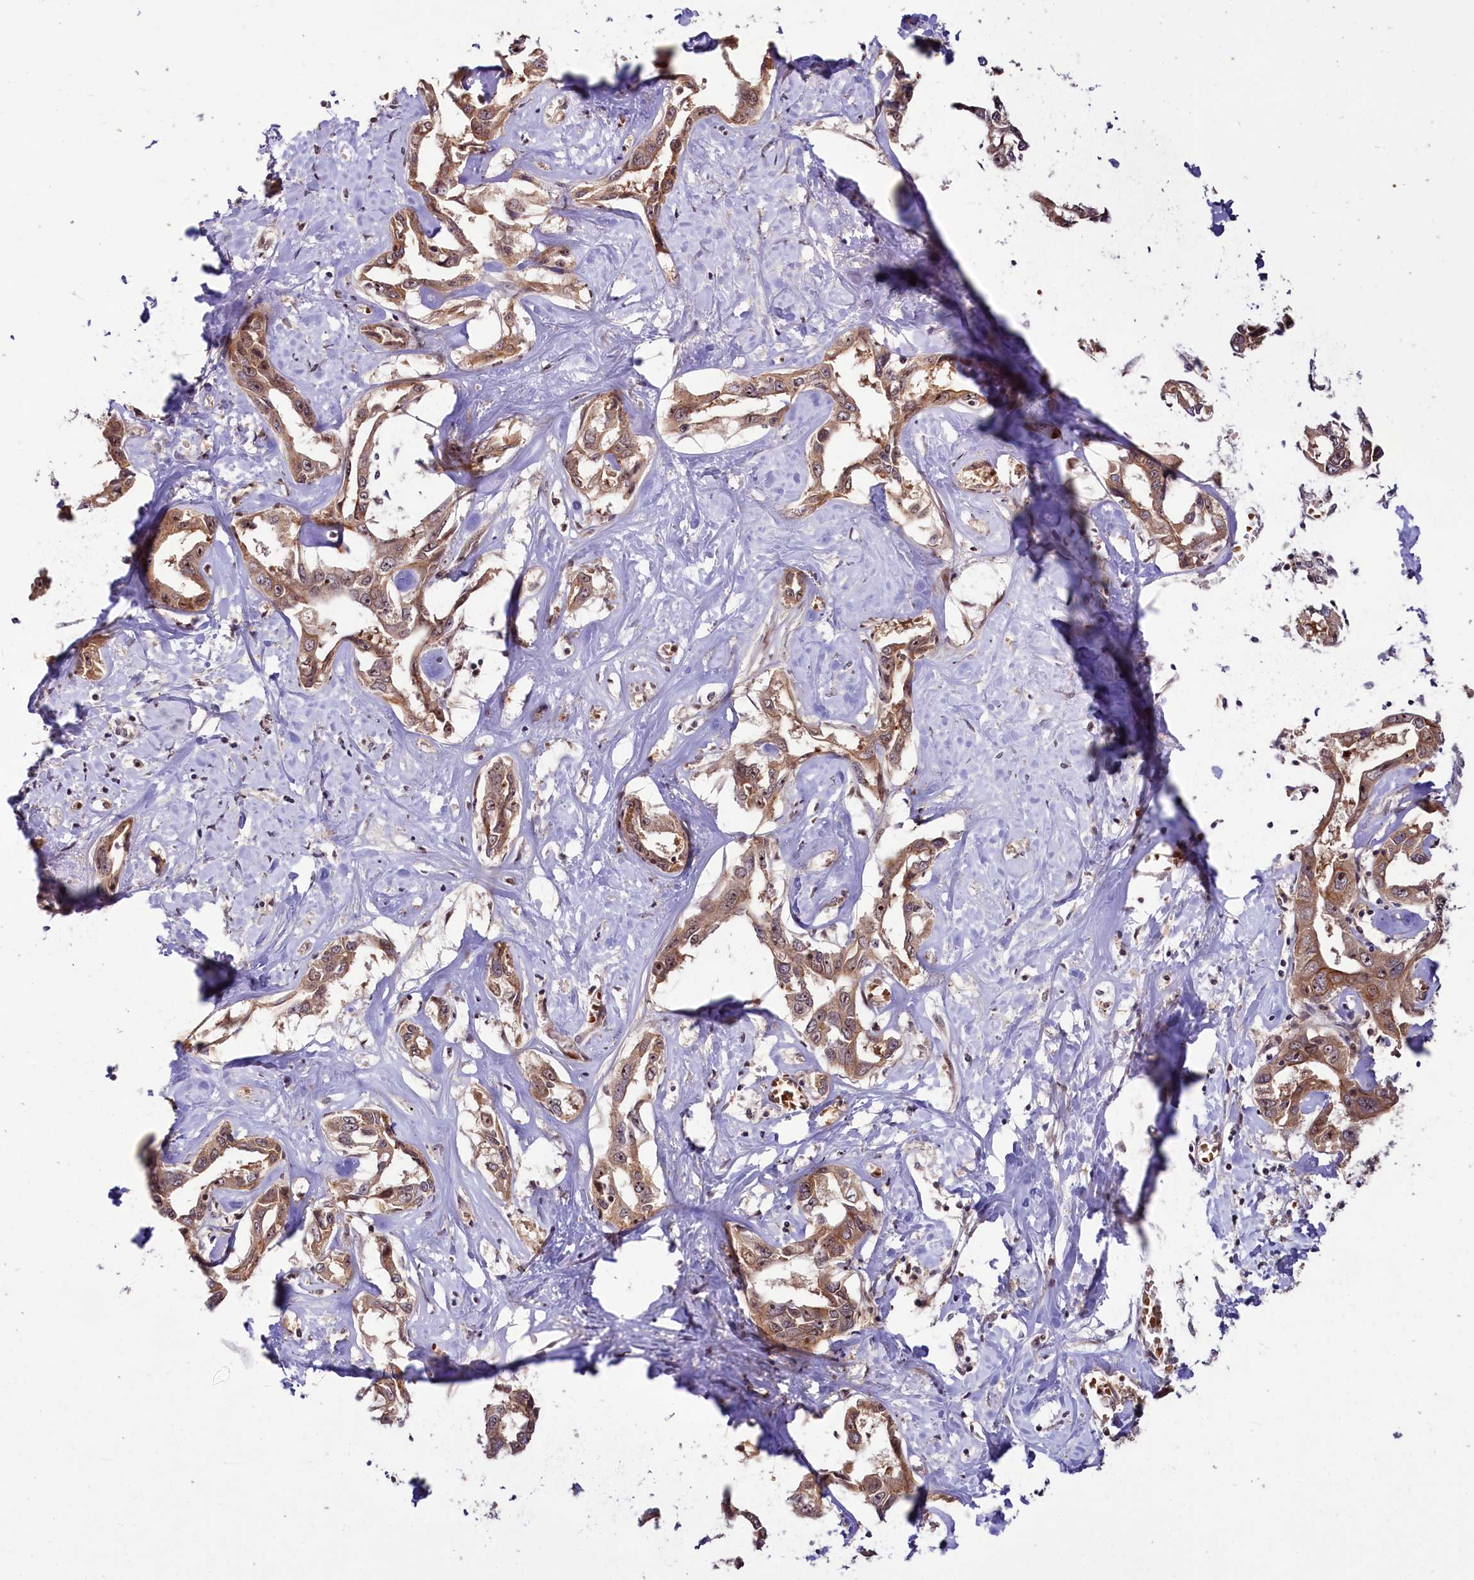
{"staining": {"intensity": "moderate", "quantity": ">75%", "location": "cytoplasmic/membranous"}, "tissue": "liver cancer", "cell_type": "Tumor cells", "image_type": "cancer", "snomed": [{"axis": "morphology", "description": "Cholangiocarcinoma"}, {"axis": "topography", "description": "Liver"}], "caption": "Liver cancer (cholangiocarcinoma) was stained to show a protein in brown. There is medium levels of moderate cytoplasmic/membranous positivity in about >75% of tumor cells.", "gene": "N4BP2L1", "patient": {"sex": "male", "age": 59}}